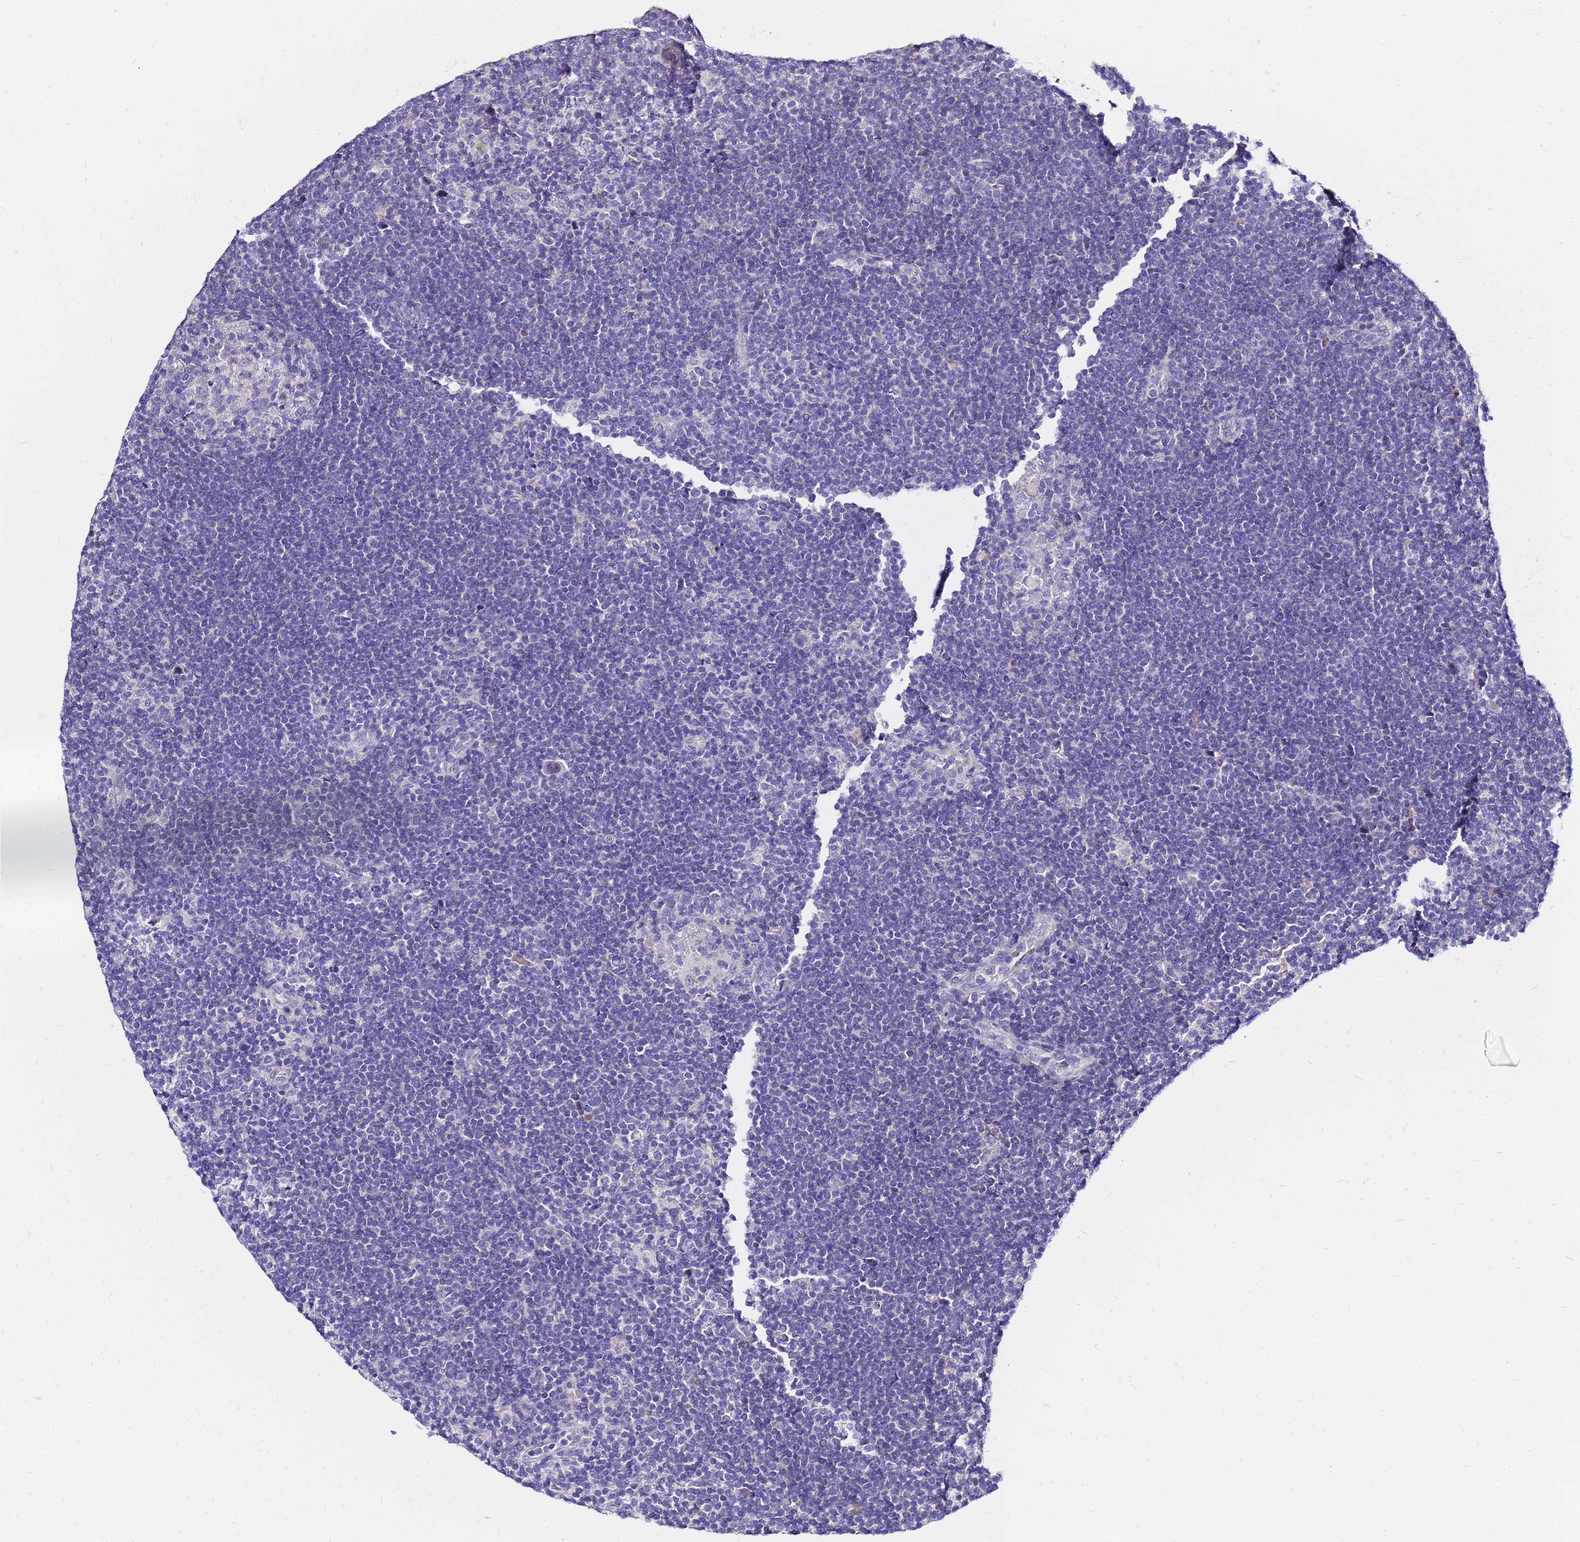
{"staining": {"intensity": "negative", "quantity": "none", "location": "none"}, "tissue": "lymphoma", "cell_type": "Tumor cells", "image_type": "cancer", "snomed": [{"axis": "morphology", "description": "Hodgkin's disease, NOS"}, {"axis": "topography", "description": "Lymph node"}], "caption": "Immunohistochemical staining of Hodgkin's disease exhibits no significant staining in tumor cells.", "gene": "ARHGEF5", "patient": {"sex": "female", "age": 57}}